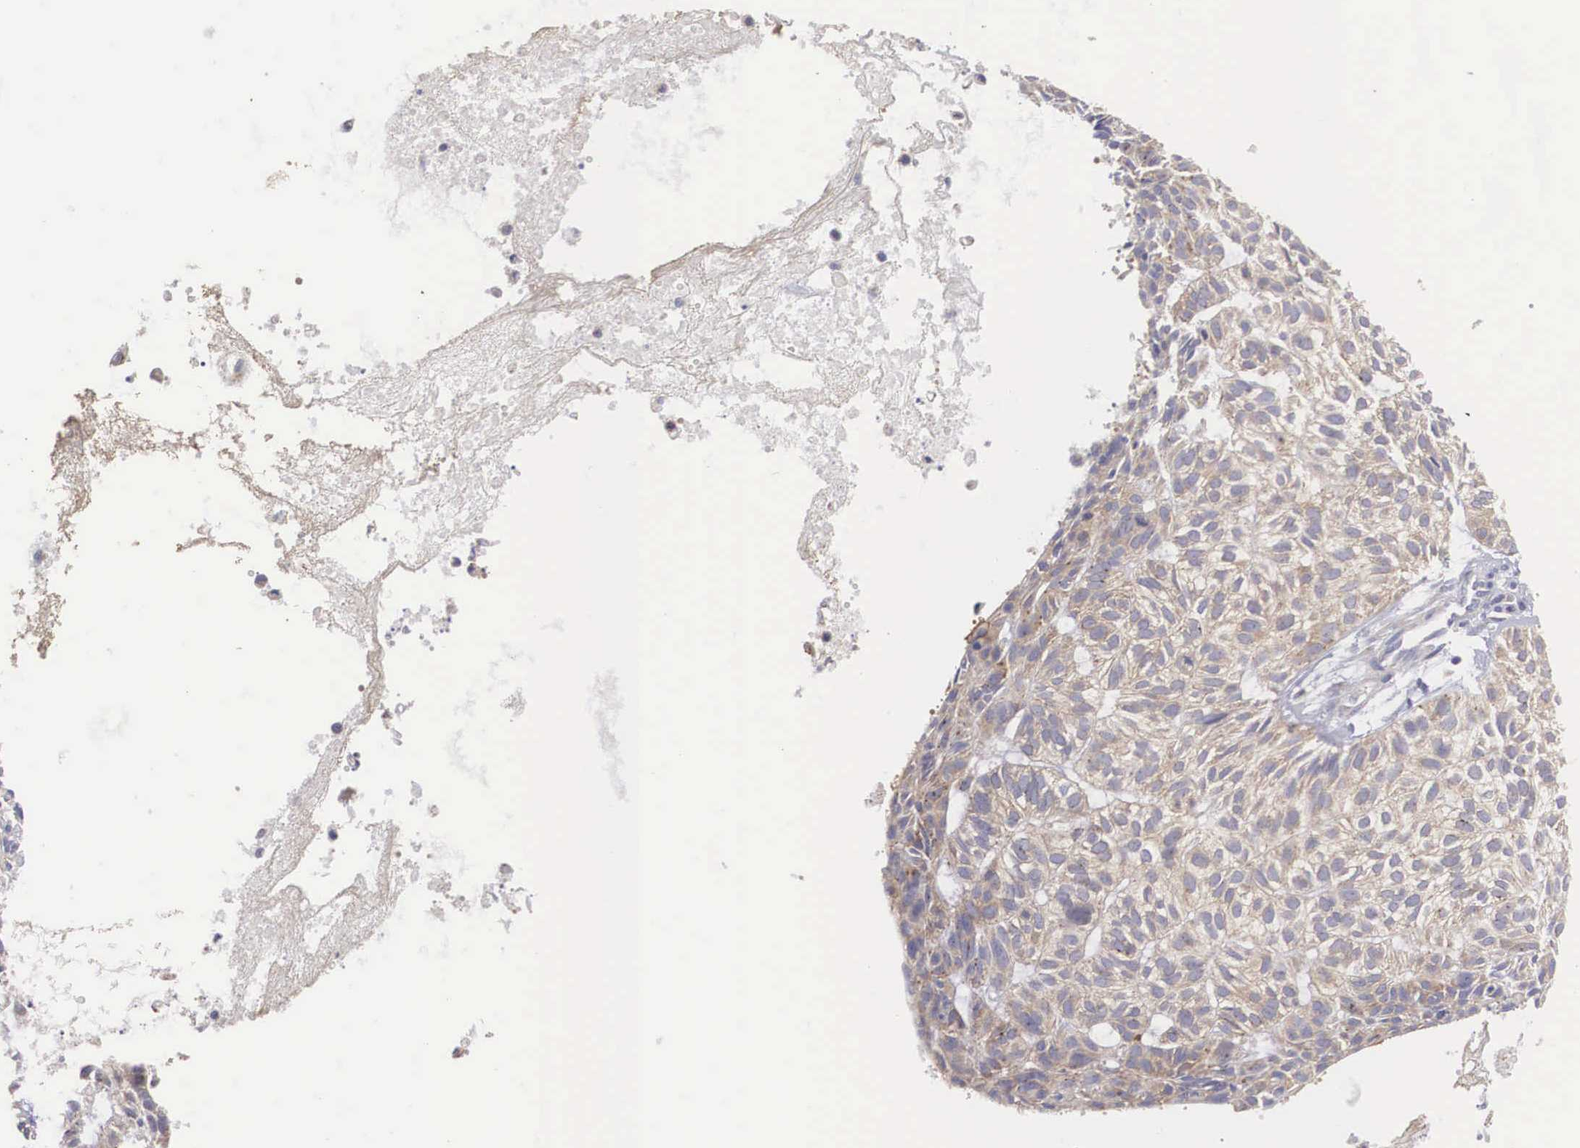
{"staining": {"intensity": "weak", "quantity": "25%-75%", "location": "cytoplasmic/membranous"}, "tissue": "skin cancer", "cell_type": "Tumor cells", "image_type": "cancer", "snomed": [{"axis": "morphology", "description": "Basal cell carcinoma"}, {"axis": "topography", "description": "Skin"}], "caption": "This is an image of immunohistochemistry staining of basal cell carcinoma (skin), which shows weak staining in the cytoplasmic/membranous of tumor cells.", "gene": "TXLNG", "patient": {"sex": "male", "age": 75}}